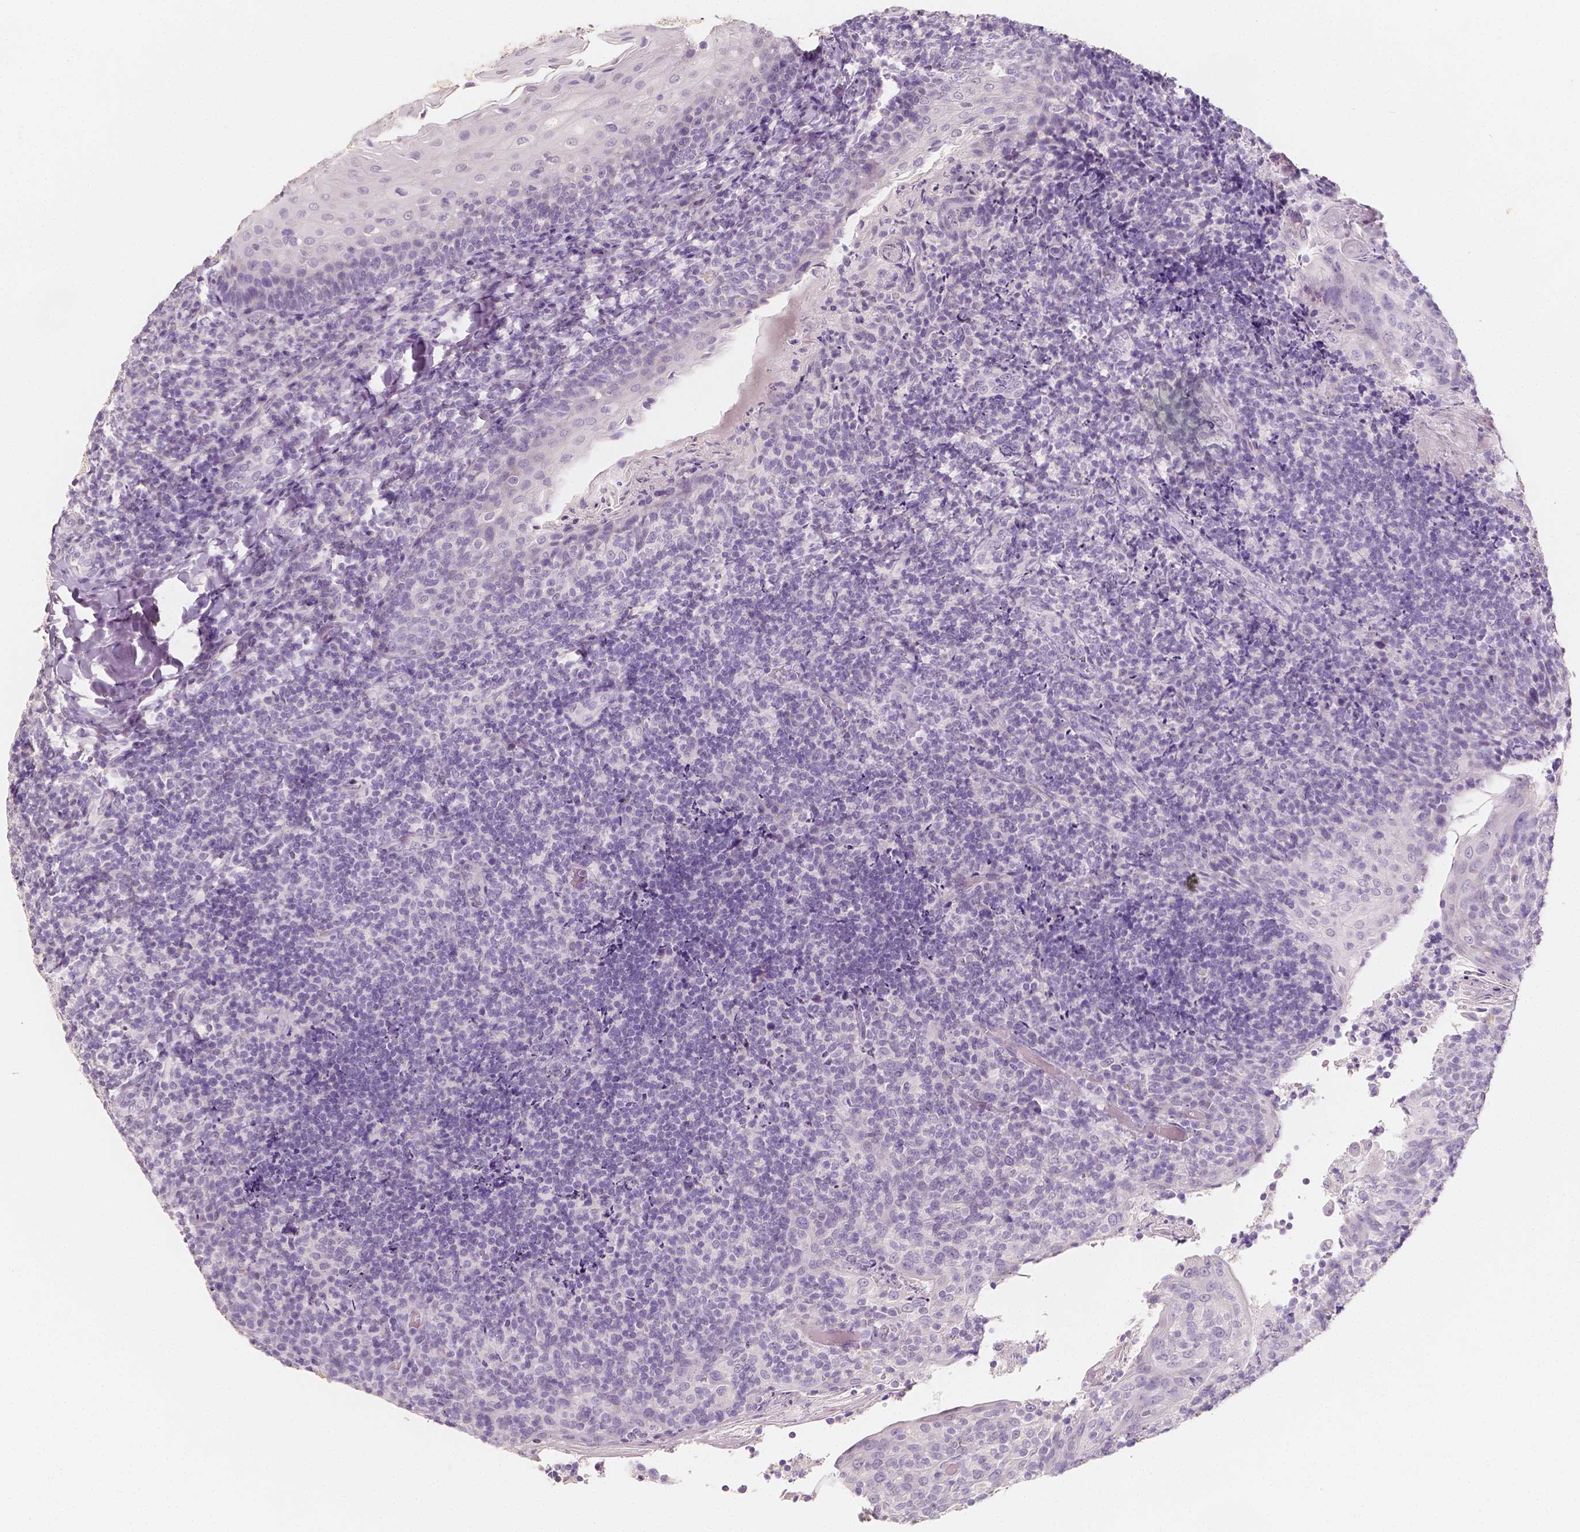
{"staining": {"intensity": "negative", "quantity": "none", "location": "none"}, "tissue": "tonsil", "cell_type": "Germinal center cells", "image_type": "normal", "snomed": [{"axis": "morphology", "description": "Normal tissue, NOS"}, {"axis": "topography", "description": "Tonsil"}], "caption": "Immunohistochemistry photomicrograph of normal tonsil: tonsil stained with DAB (3,3'-diaminobenzidine) reveals no significant protein positivity in germinal center cells. (Brightfield microscopy of DAB (3,3'-diaminobenzidine) IHC at high magnification).", "gene": "NECAB2", "patient": {"sex": "female", "age": 10}}